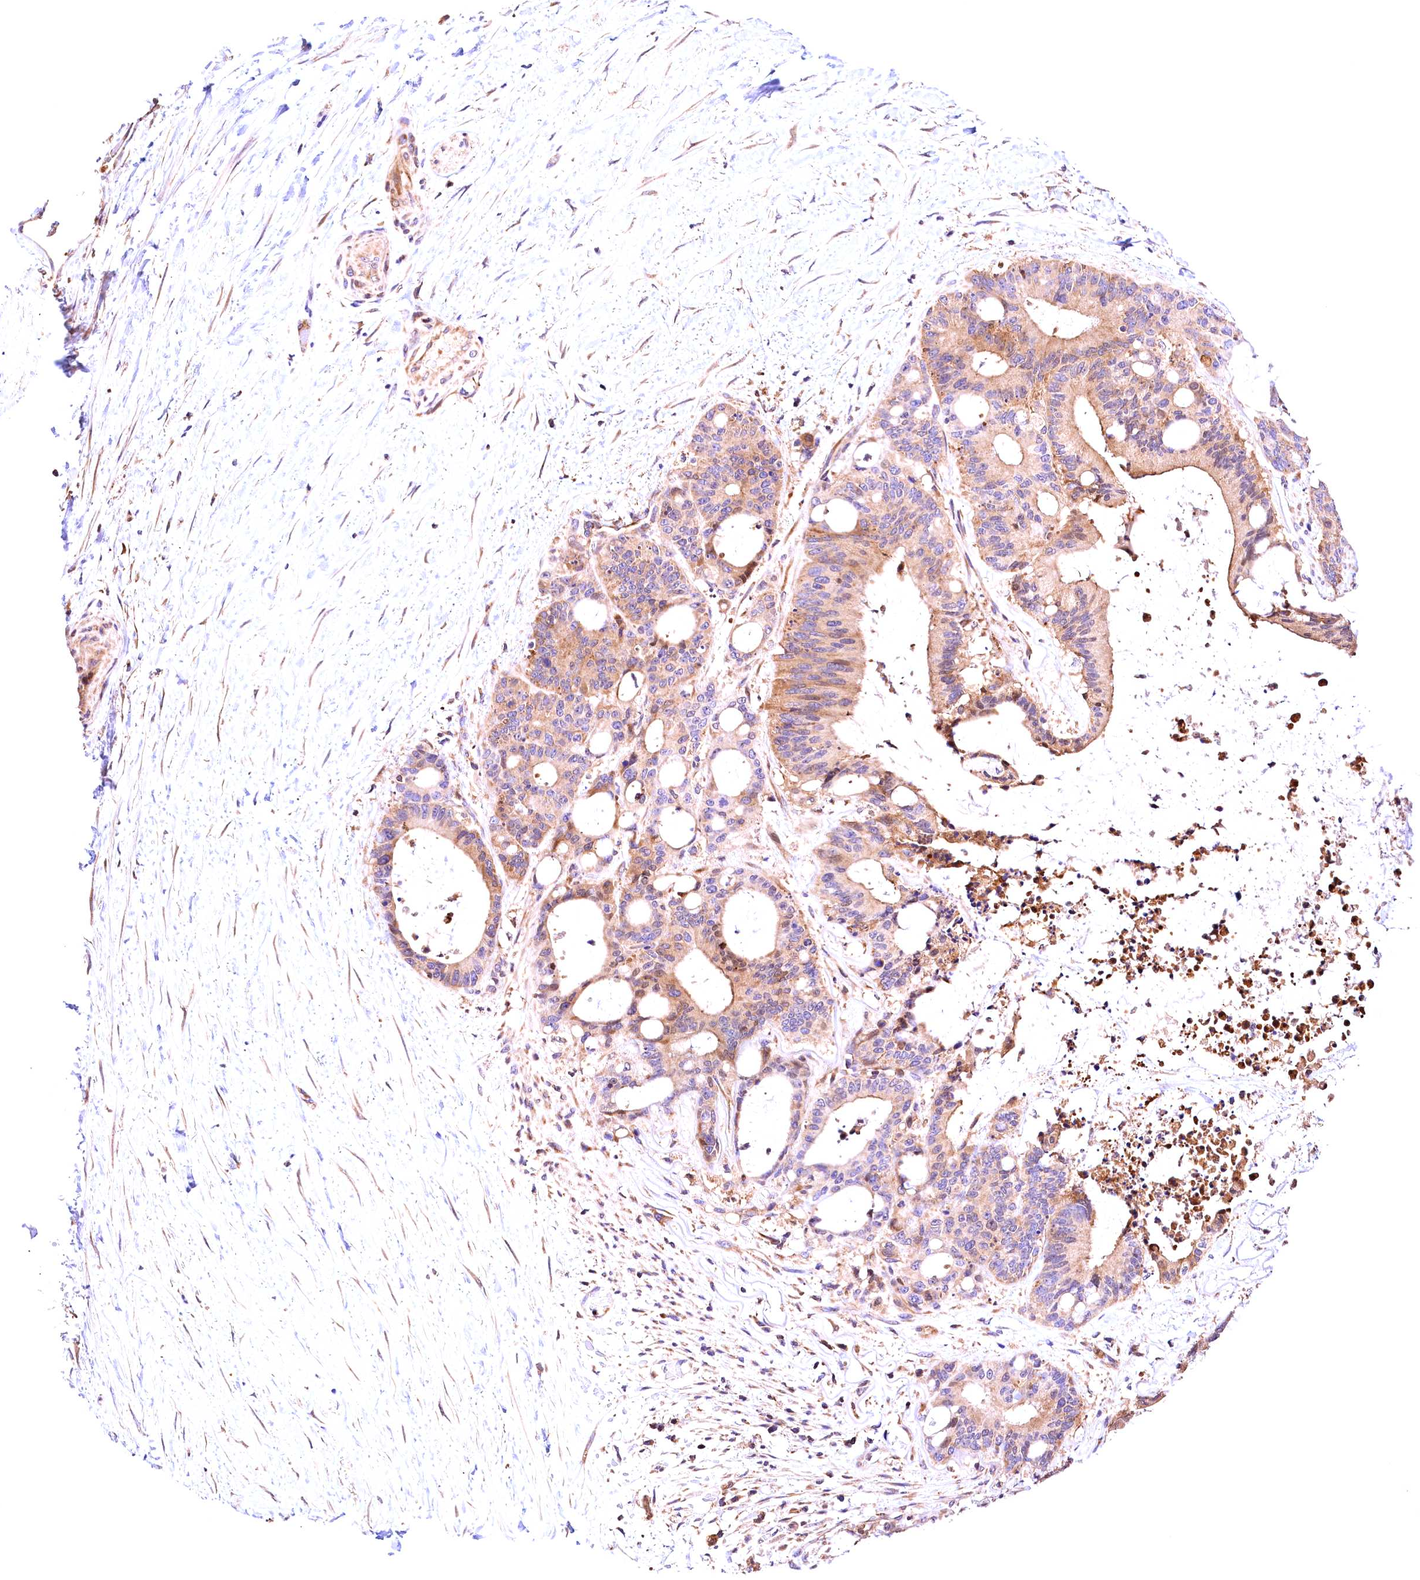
{"staining": {"intensity": "weak", "quantity": "<25%", "location": "cytoplasmic/membranous"}, "tissue": "liver cancer", "cell_type": "Tumor cells", "image_type": "cancer", "snomed": [{"axis": "morphology", "description": "Normal tissue, NOS"}, {"axis": "morphology", "description": "Cholangiocarcinoma"}, {"axis": "topography", "description": "Liver"}, {"axis": "topography", "description": "Peripheral nerve tissue"}], "caption": "Liver cancer was stained to show a protein in brown. There is no significant staining in tumor cells.", "gene": "KPTN", "patient": {"sex": "female", "age": 73}}